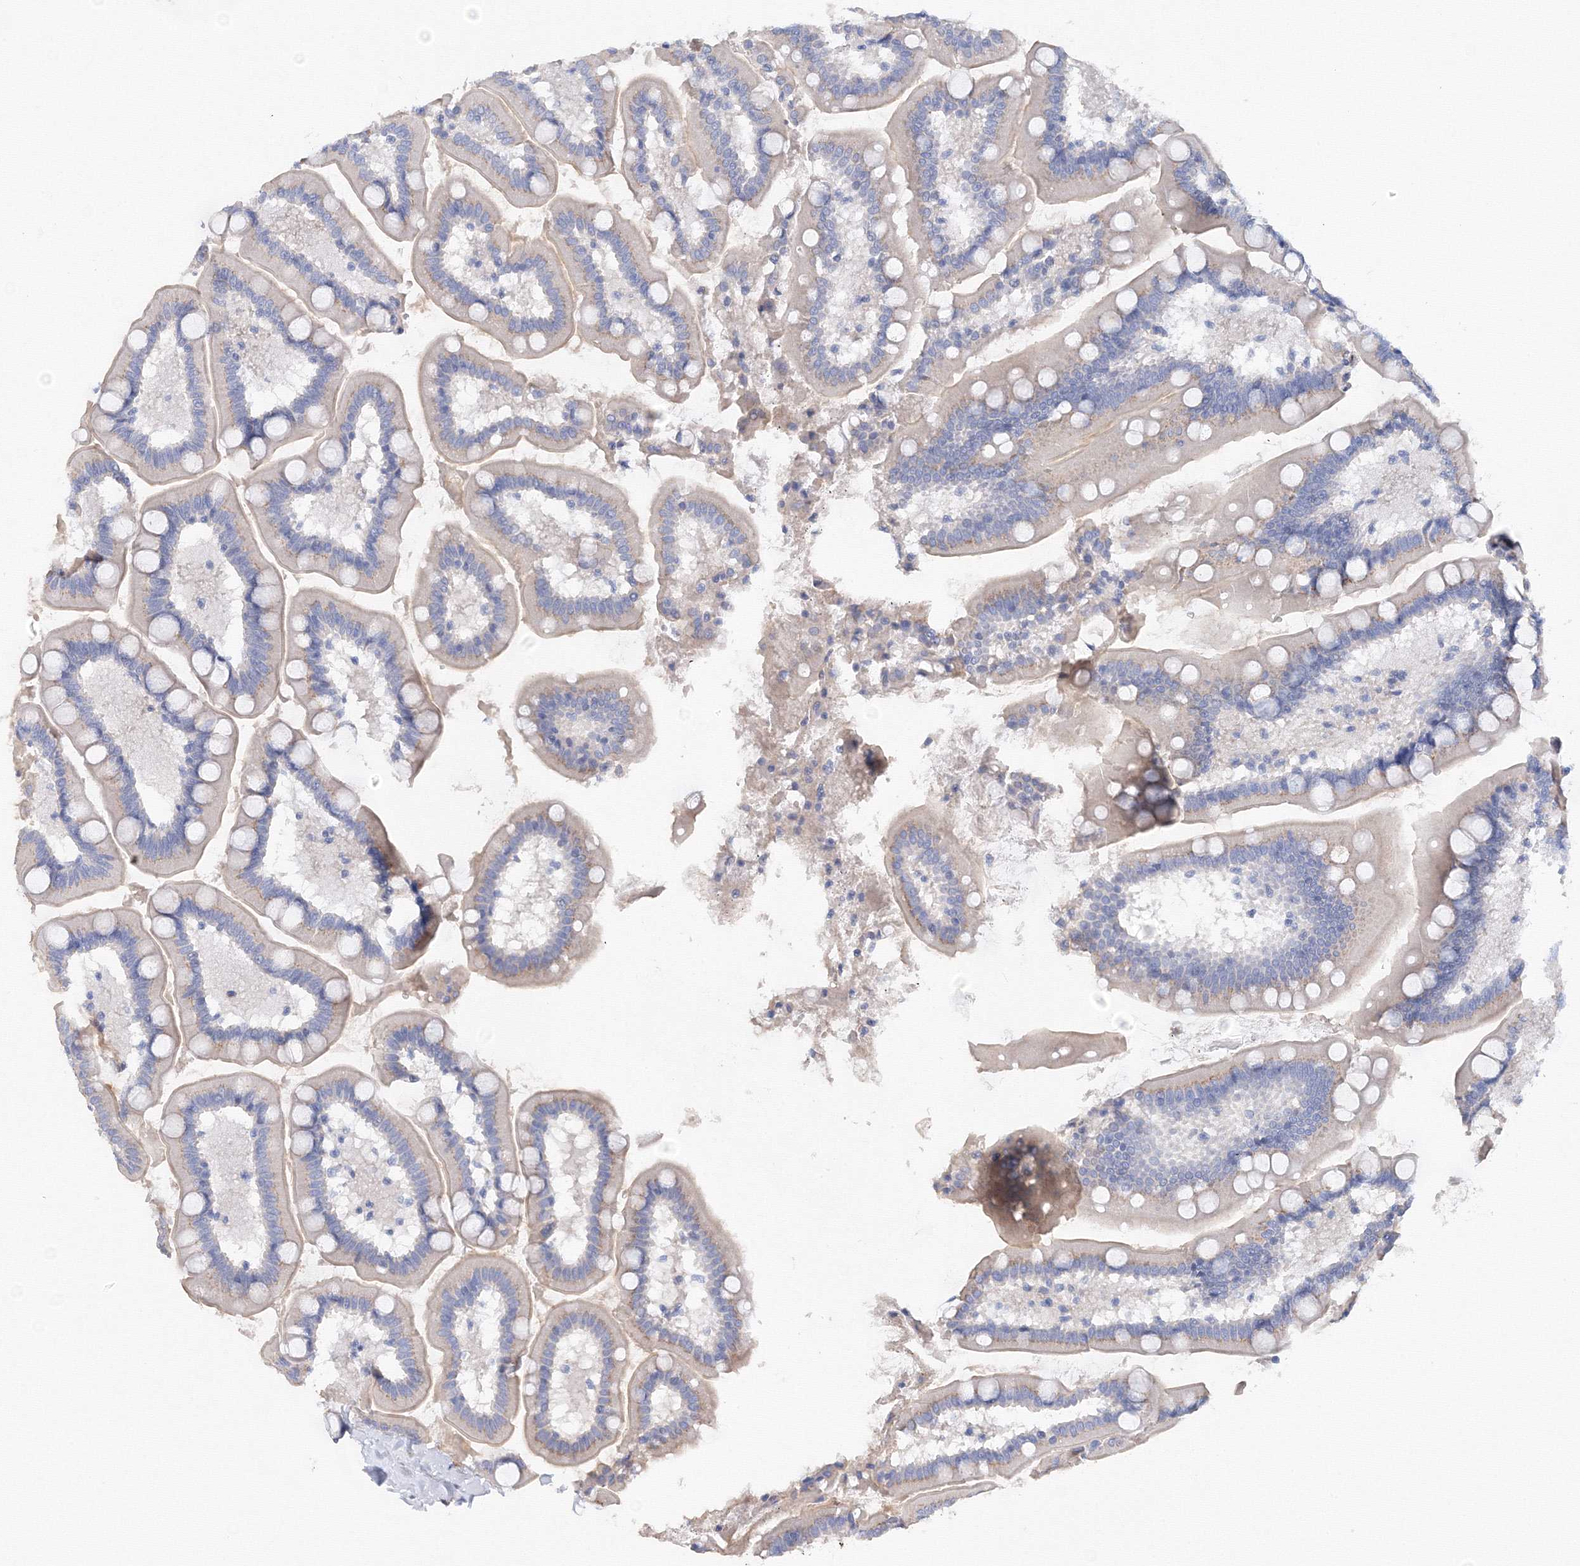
{"staining": {"intensity": "weak", "quantity": "<25%", "location": "cytoplasmic/membranous"}, "tissue": "small intestine", "cell_type": "Glandular cells", "image_type": "normal", "snomed": [{"axis": "morphology", "description": "Normal tissue, NOS"}, {"axis": "topography", "description": "Small intestine"}], "caption": "Immunohistochemical staining of benign human small intestine shows no significant positivity in glandular cells.", "gene": "TAMM41", "patient": {"sex": "female", "age": 64}}